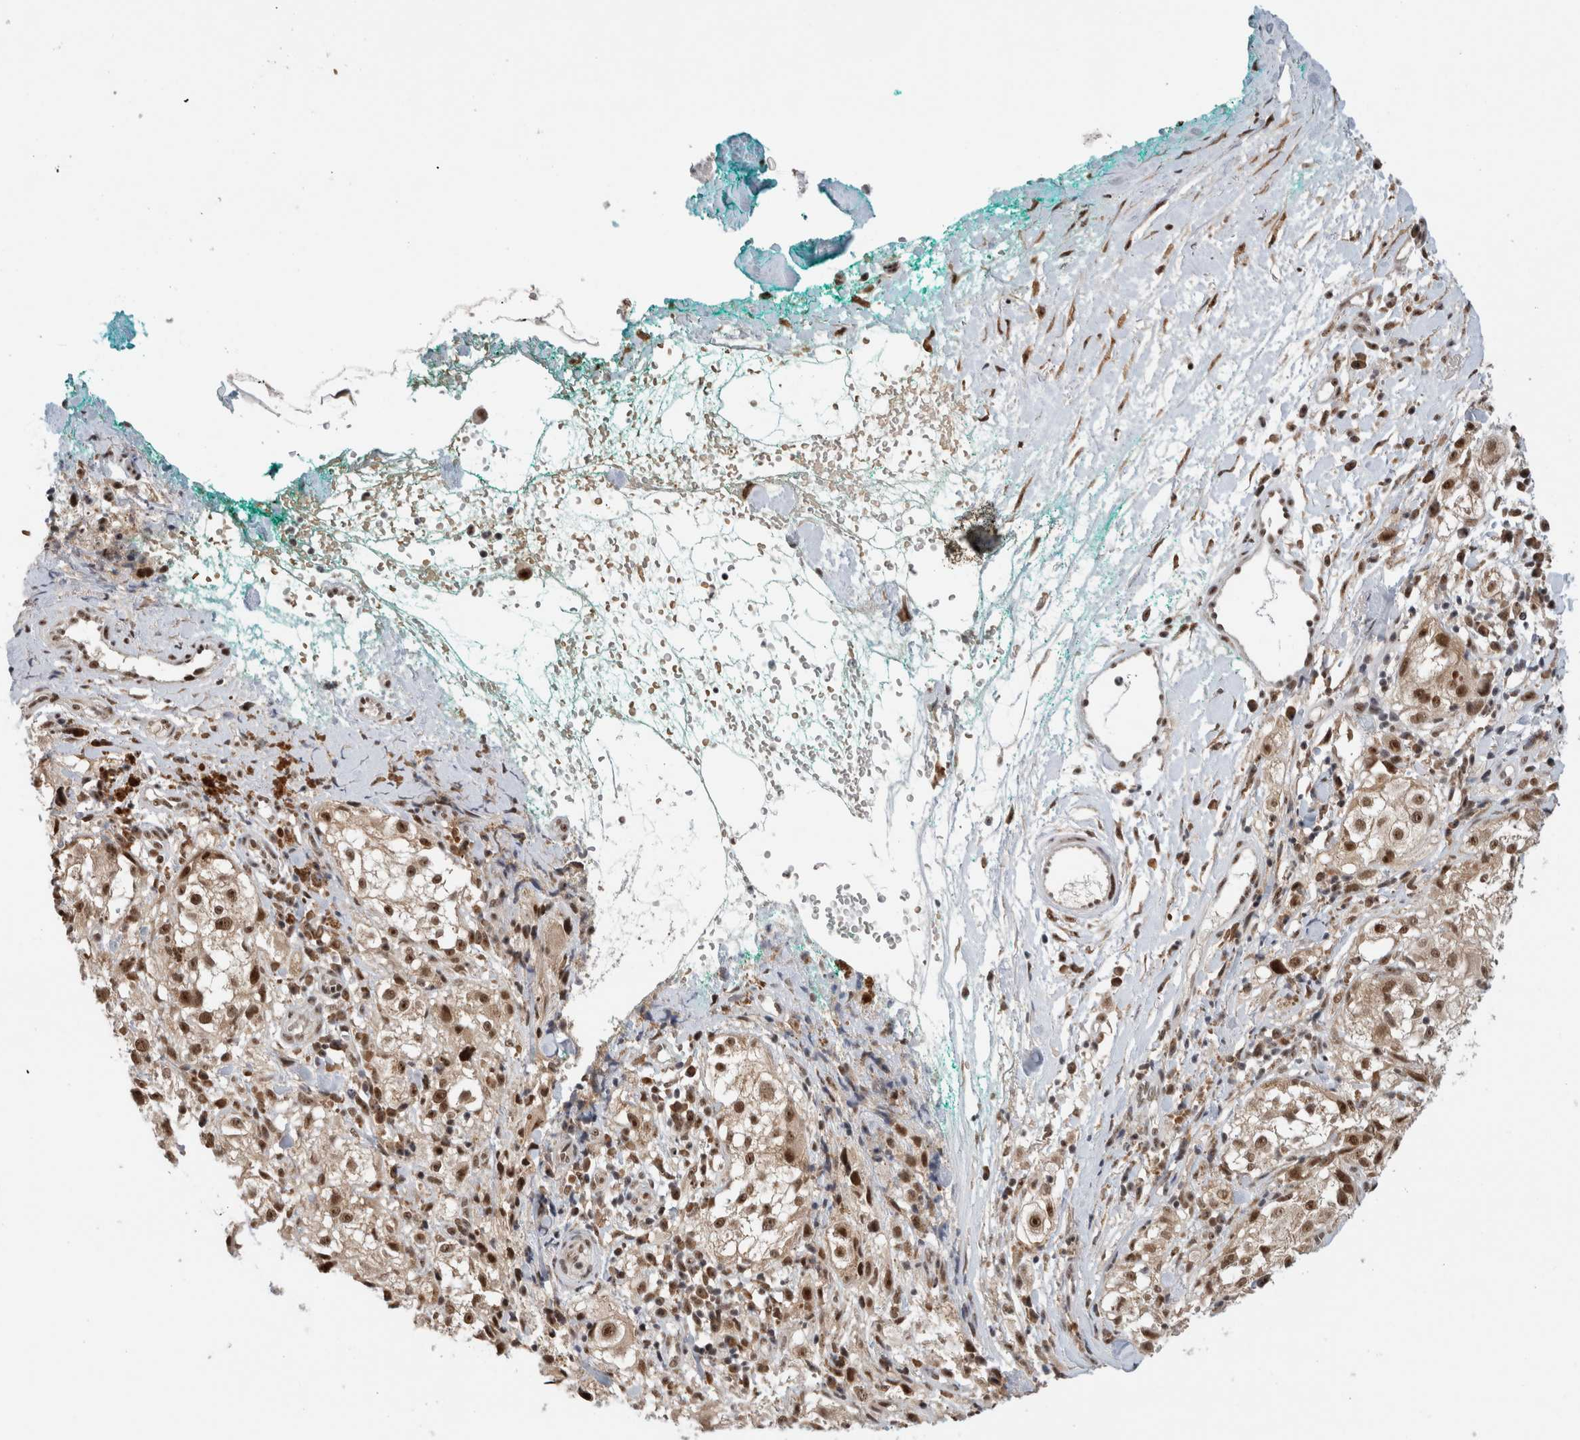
{"staining": {"intensity": "moderate", "quantity": ">75%", "location": "nuclear"}, "tissue": "melanoma", "cell_type": "Tumor cells", "image_type": "cancer", "snomed": [{"axis": "morphology", "description": "Necrosis, NOS"}, {"axis": "morphology", "description": "Malignant melanoma, NOS"}, {"axis": "topography", "description": "Skin"}], "caption": "IHC (DAB (3,3'-diaminobenzidine)) staining of malignant melanoma displays moderate nuclear protein expression in about >75% of tumor cells.", "gene": "NCAPG2", "patient": {"sex": "female", "age": 87}}